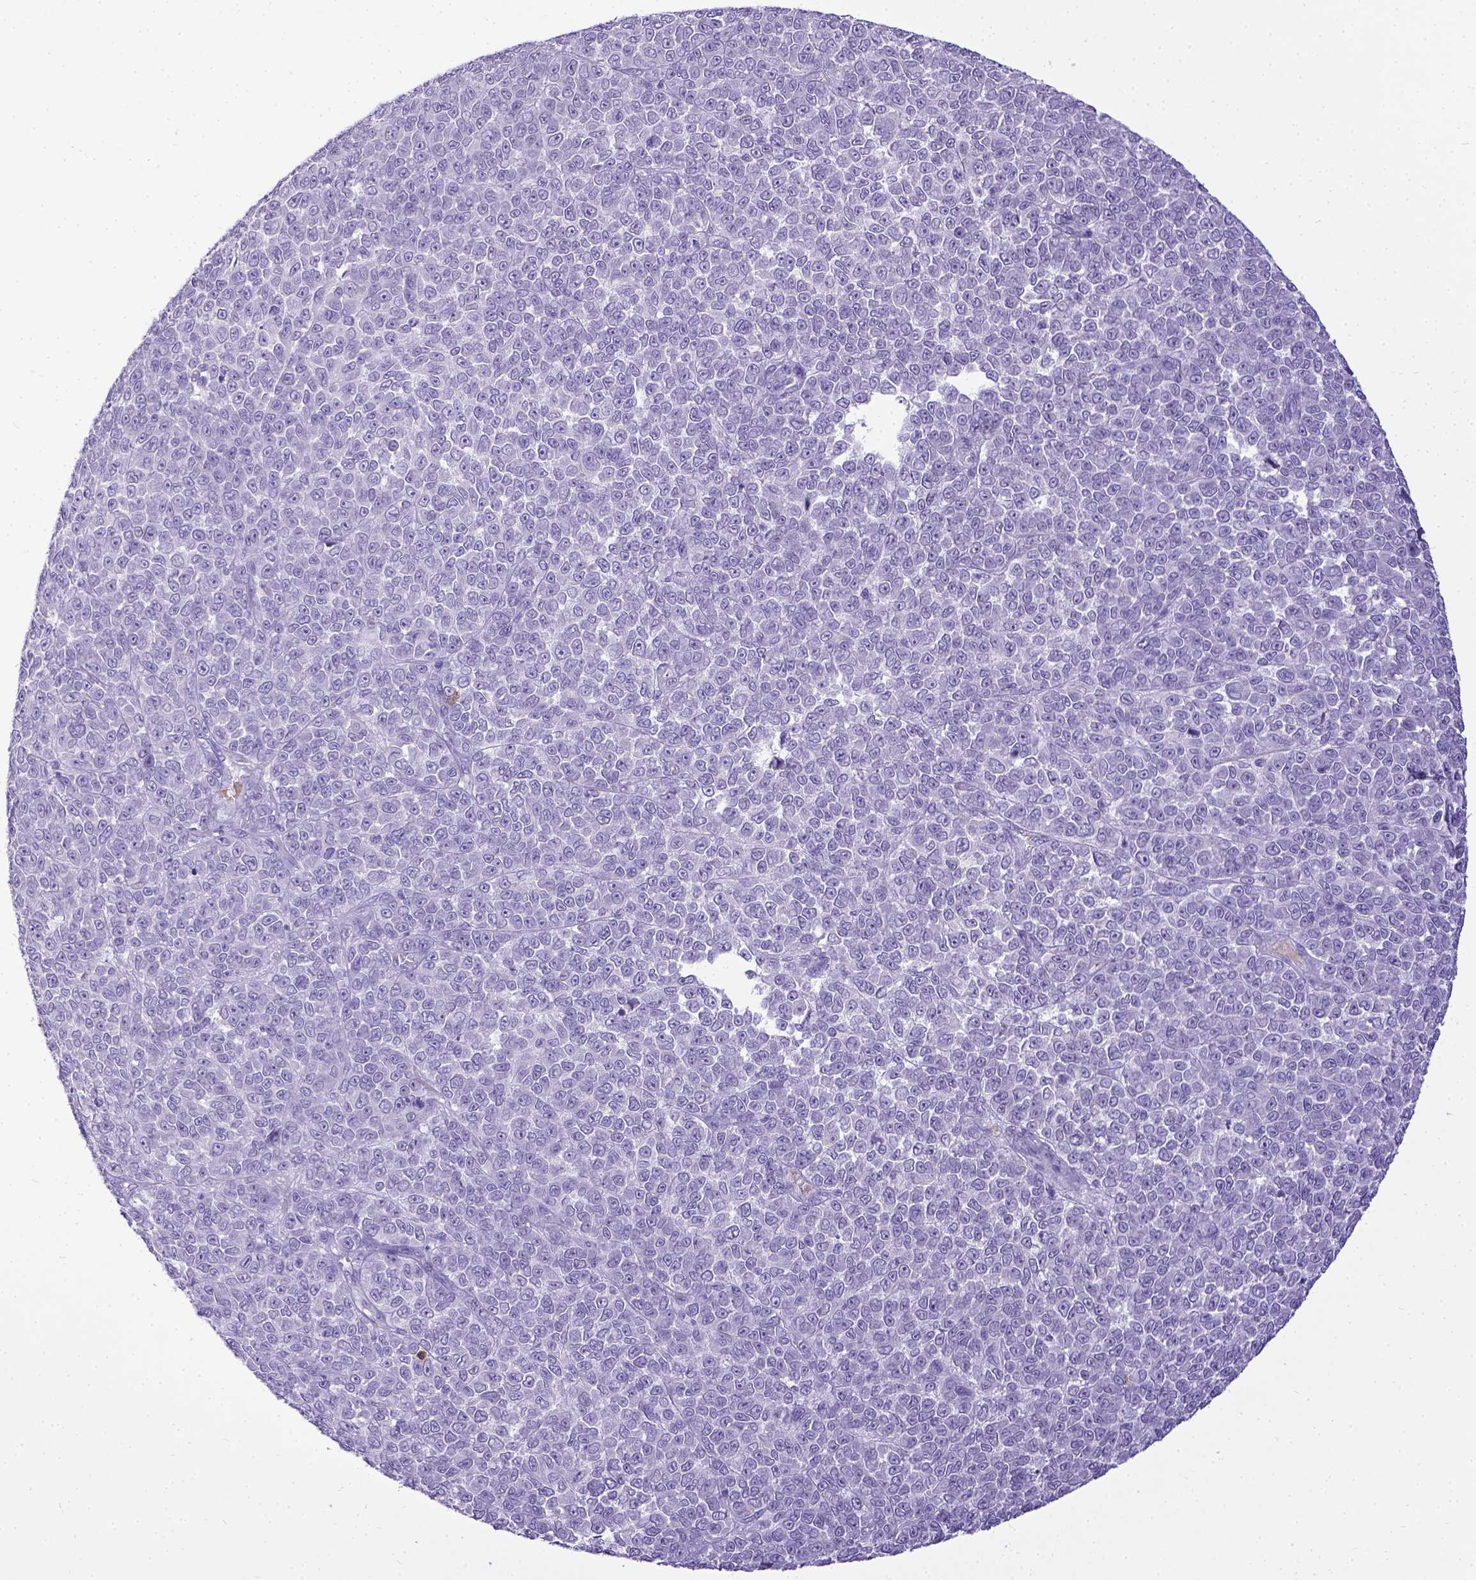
{"staining": {"intensity": "negative", "quantity": "none", "location": "none"}, "tissue": "melanoma", "cell_type": "Tumor cells", "image_type": "cancer", "snomed": [{"axis": "morphology", "description": "Malignant melanoma, NOS"}, {"axis": "topography", "description": "Skin"}], "caption": "A high-resolution photomicrograph shows IHC staining of malignant melanoma, which exhibits no significant expression in tumor cells. (Brightfield microscopy of DAB (3,3'-diaminobenzidine) immunohistochemistry (IHC) at high magnification).", "gene": "CD3E", "patient": {"sex": "female", "age": 95}}